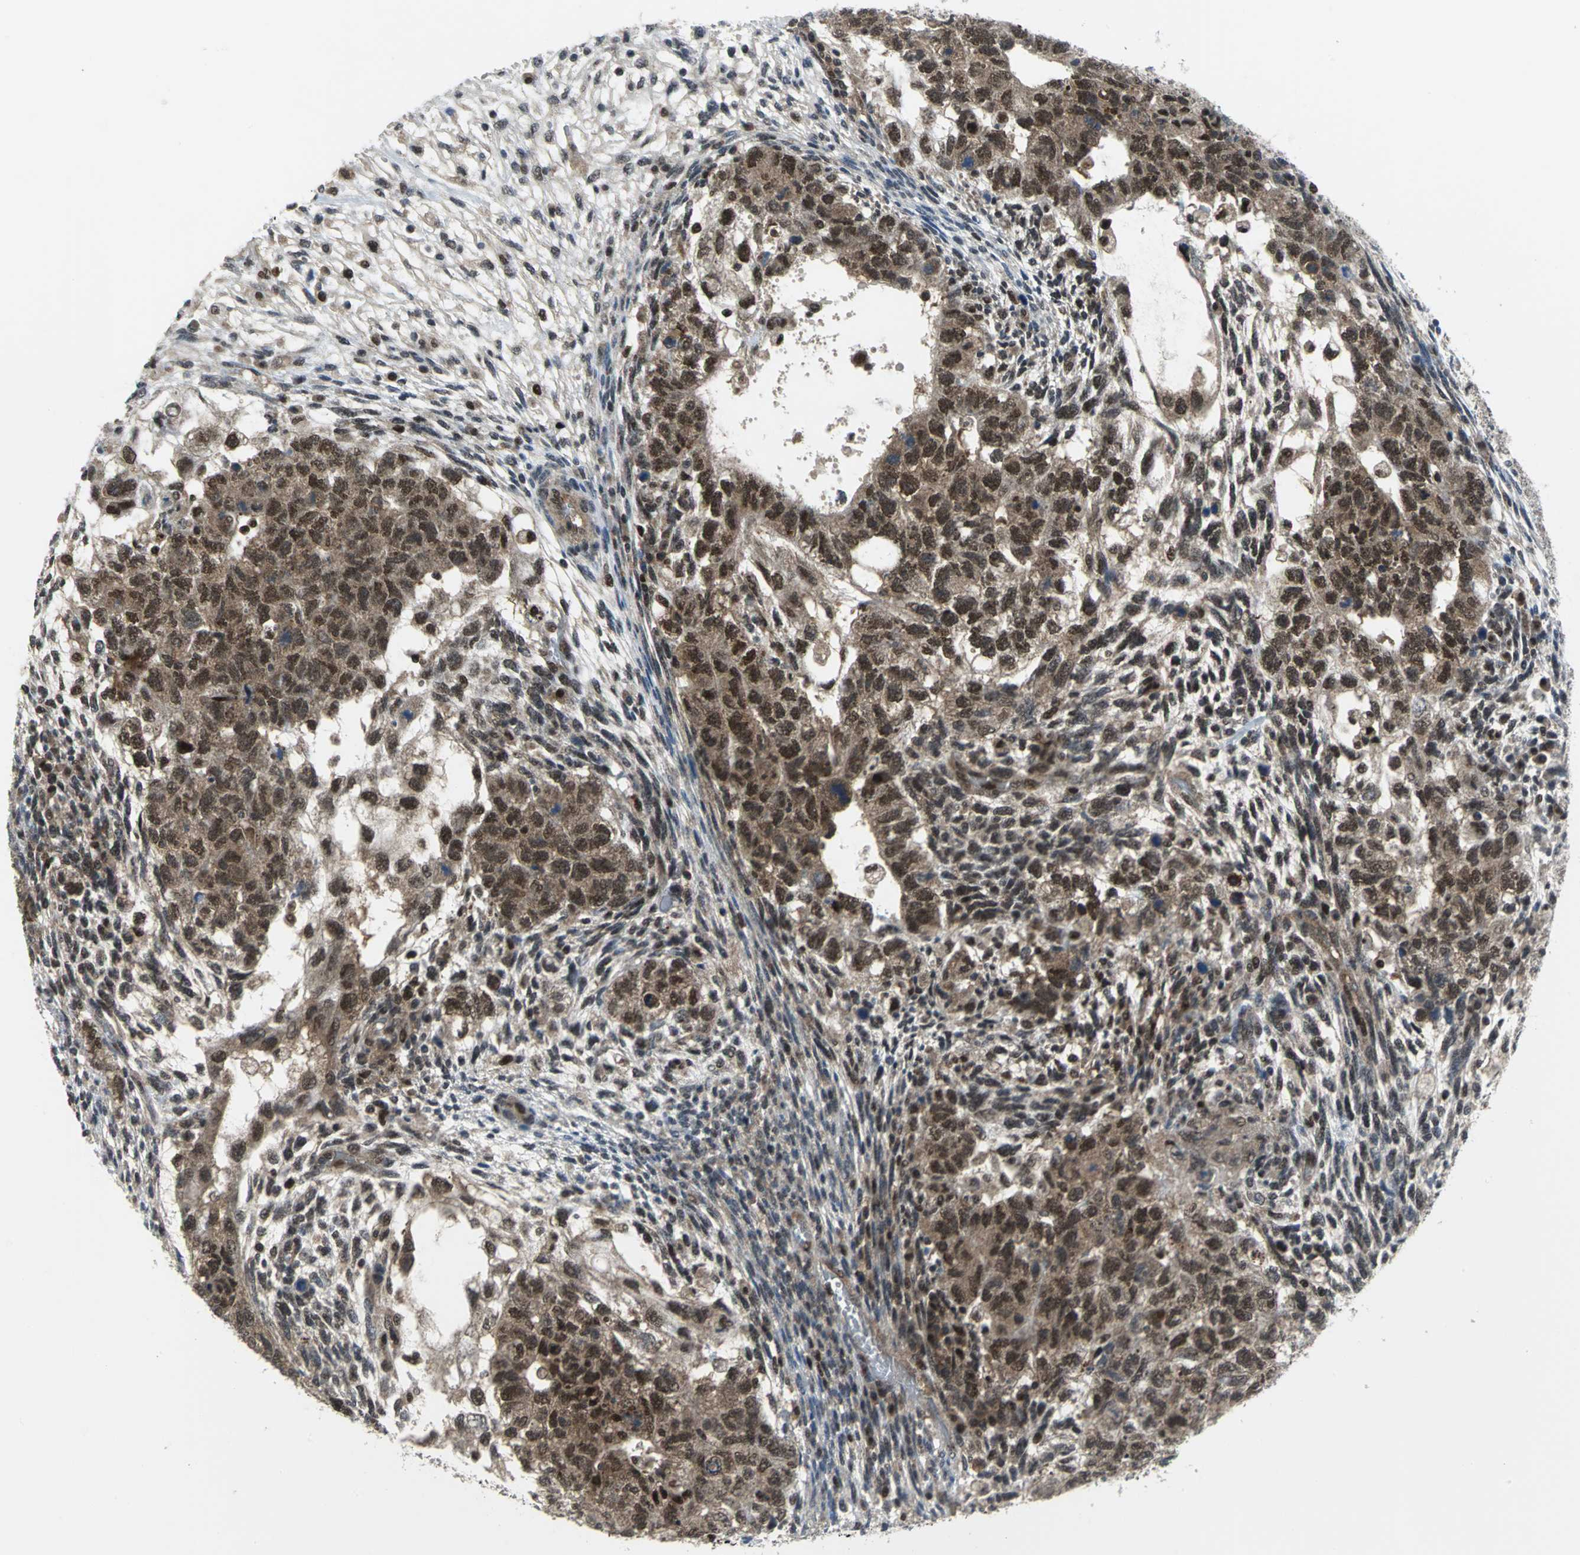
{"staining": {"intensity": "strong", "quantity": ">75%", "location": "nuclear"}, "tissue": "testis cancer", "cell_type": "Tumor cells", "image_type": "cancer", "snomed": [{"axis": "morphology", "description": "Normal tissue, NOS"}, {"axis": "morphology", "description": "Carcinoma, Embryonal, NOS"}, {"axis": "topography", "description": "Testis"}], "caption": "The histopathology image shows immunohistochemical staining of testis embryonal carcinoma. There is strong nuclear expression is identified in about >75% of tumor cells.", "gene": "PSMA4", "patient": {"sex": "male", "age": 36}}